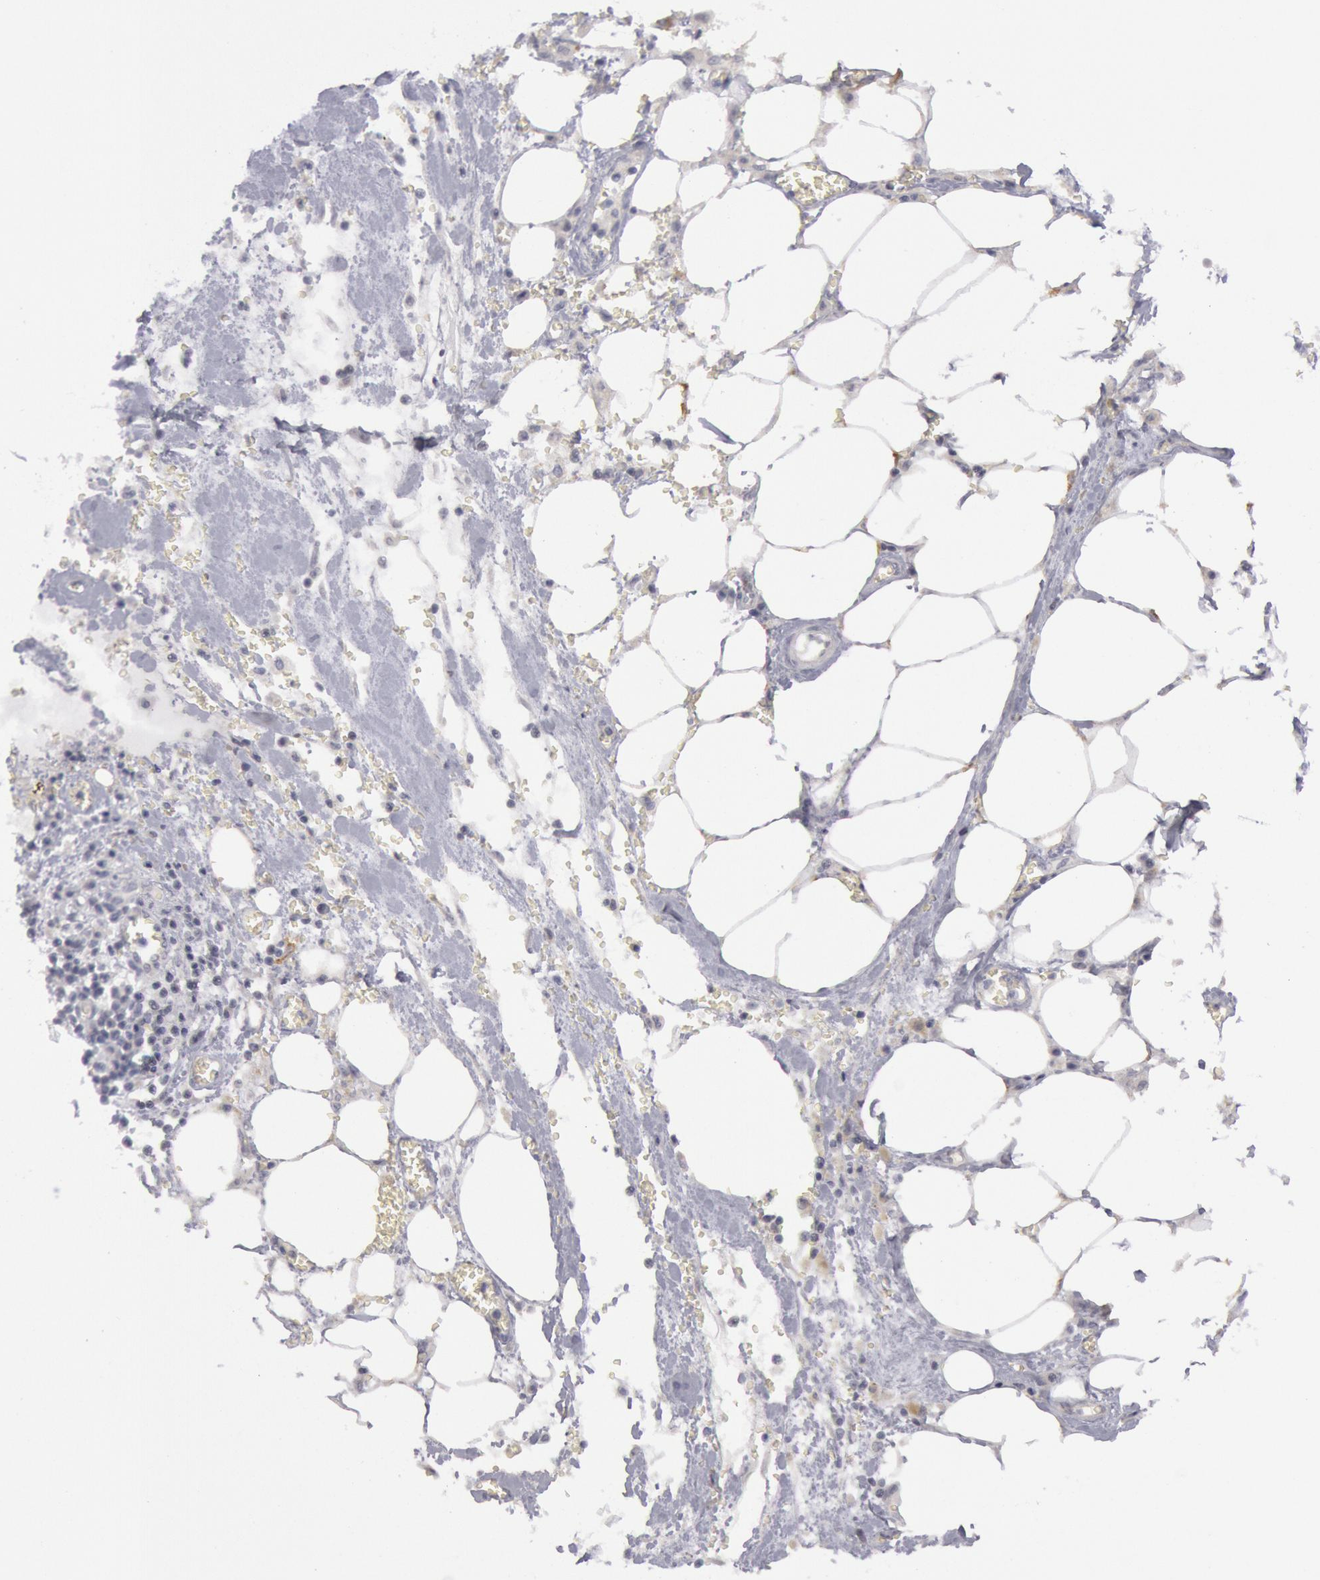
{"staining": {"intensity": "negative", "quantity": "none", "location": "none"}, "tissue": "pancreatic cancer", "cell_type": "Tumor cells", "image_type": "cancer", "snomed": [{"axis": "morphology", "description": "Adenocarcinoma, NOS"}, {"axis": "topography", "description": "Pancreas"}], "caption": "Immunohistochemical staining of pancreatic cancer displays no significant positivity in tumor cells.", "gene": "JOSD1", "patient": {"sex": "female", "age": 70}}